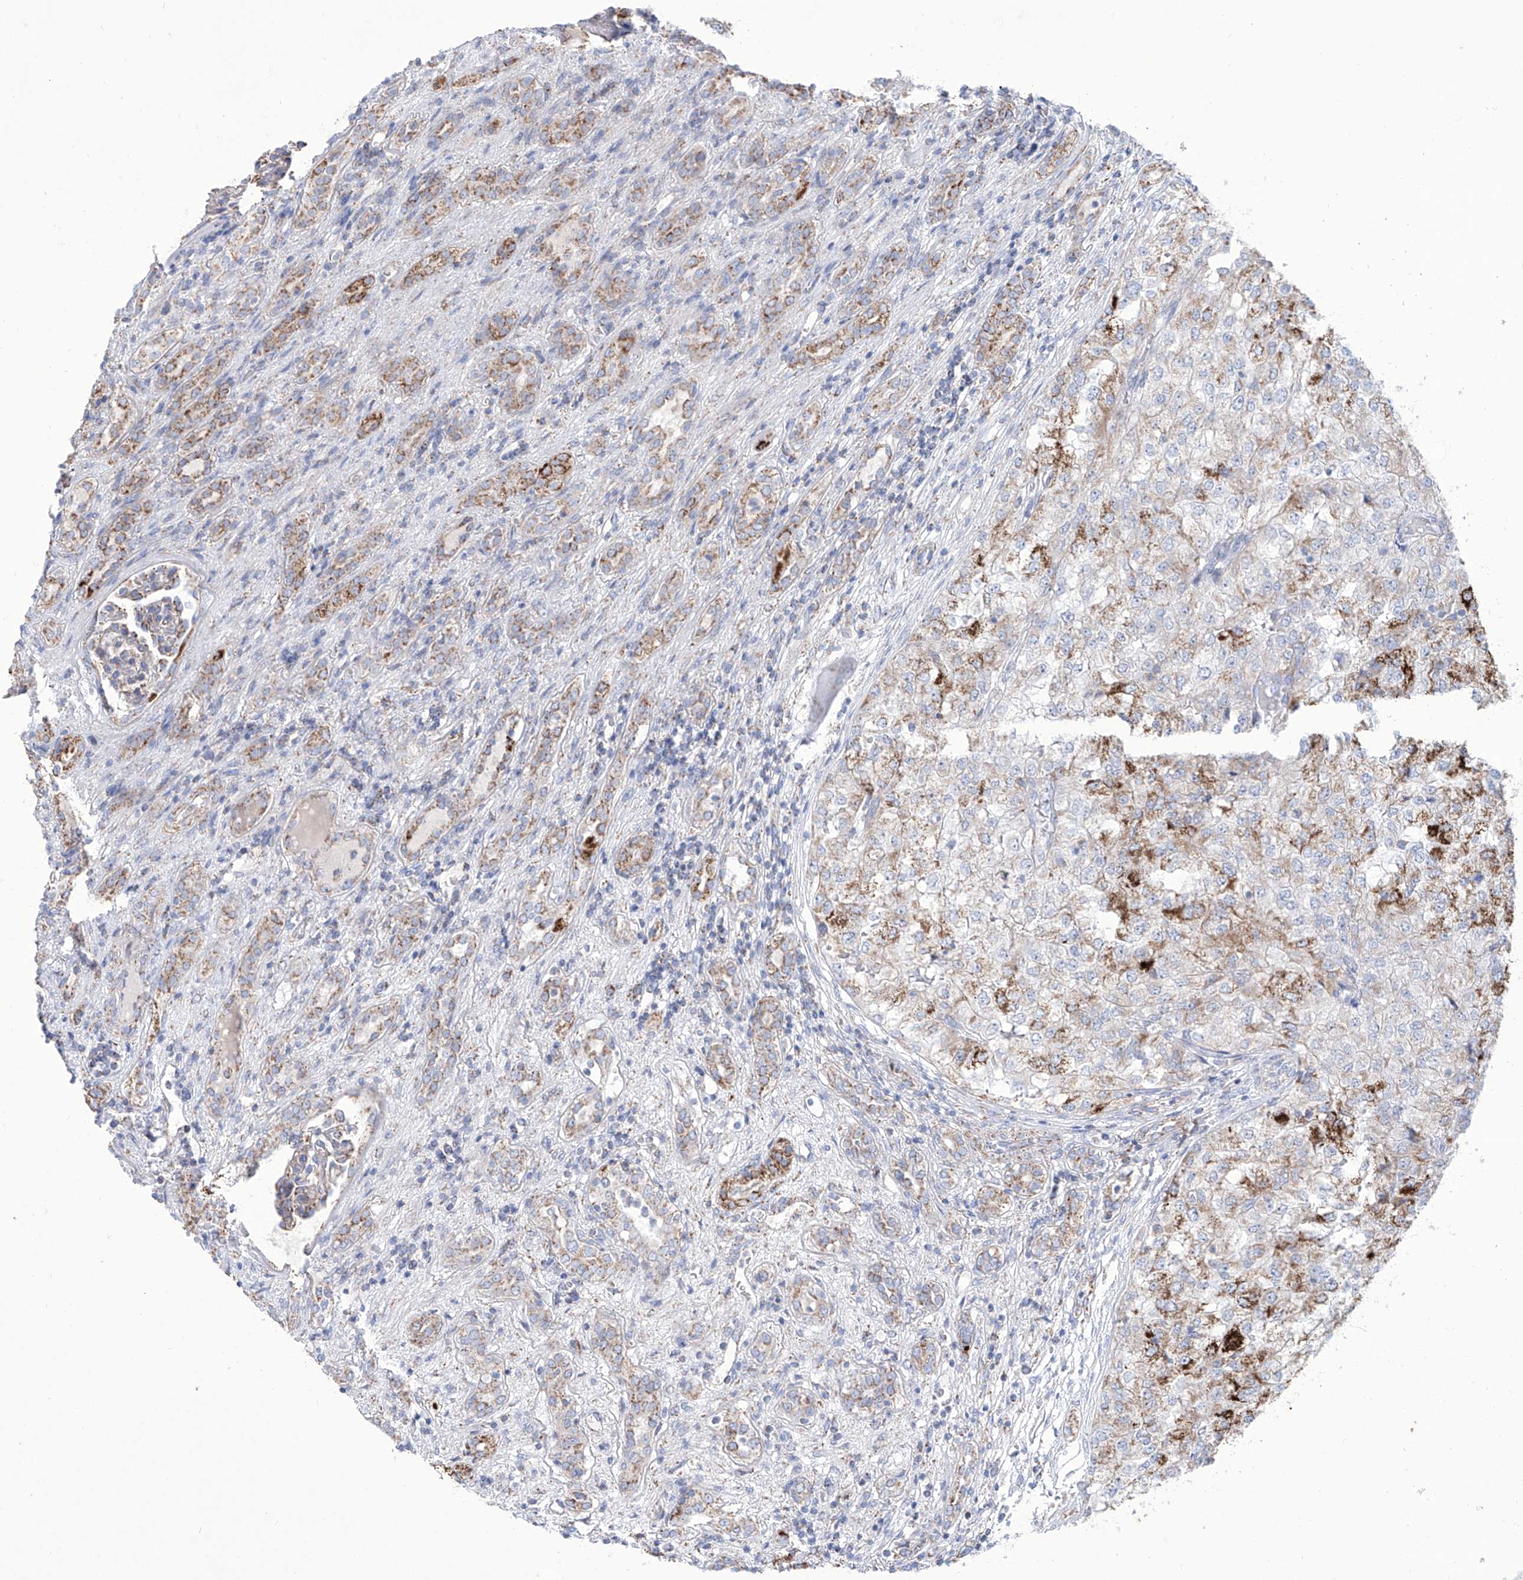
{"staining": {"intensity": "strong", "quantity": "25%-75%", "location": "cytoplasmic/membranous"}, "tissue": "renal cancer", "cell_type": "Tumor cells", "image_type": "cancer", "snomed": [{"axis": "morphology", "description": "Adenocarcinoma, NOS"}, {"axis": "topography", "description": "Kidney"}], "caption": "IHC staining of renal cancer (adenocarcinoma), which displays high levels of strong cytoplasmic/membranous expression in about 25%-75% of tumor cells indicating strong cytoplasmic/membranous protein staining. The staining was performed using DAB (brown) for protein detection and nuclei were counterstained in hematoxylin (blue).", "gene": "ALDH6A1", "patient": {"sex": "female", "age": 54}}